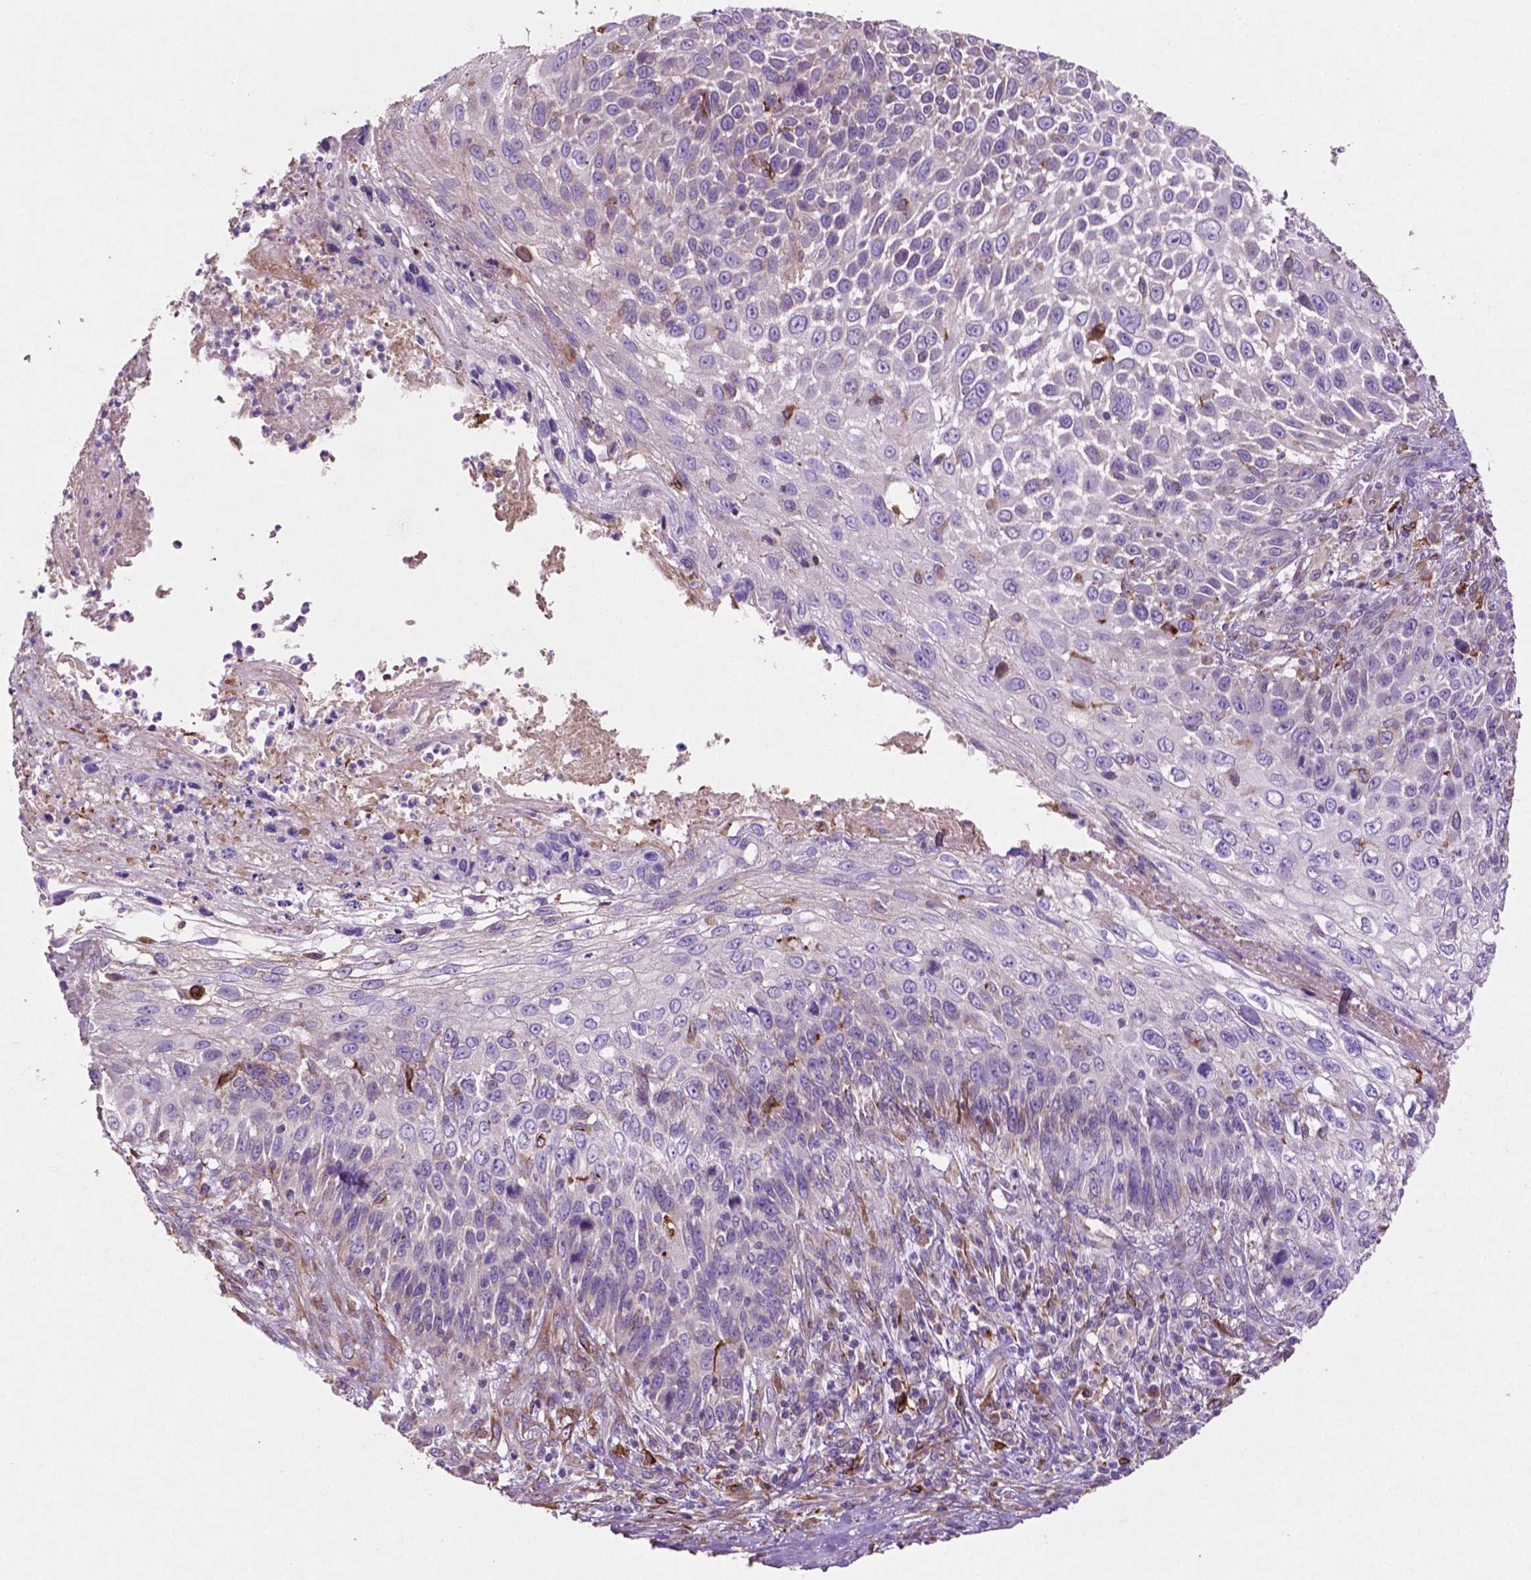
{"staining": {"intensity": "negative", "quantity": "none", "location": "none"}, "tissue": "skin cancer", "cell_type": "Tumor cells", "image_type": "cancer", "snomed": [{"axis": "morphology", "description": "Squamous cell carcinoma, NOS"}, {"axis": "topography", "description": "Skin"}], "caption": "Immunohistochemistry image of human squamous cell carcinoma (skin) stained for a protein (brown), which demonstrates no positivity in tumor cells.", "gene": "MBTPS1", "patient": {"sex": "male", "age": 92}}